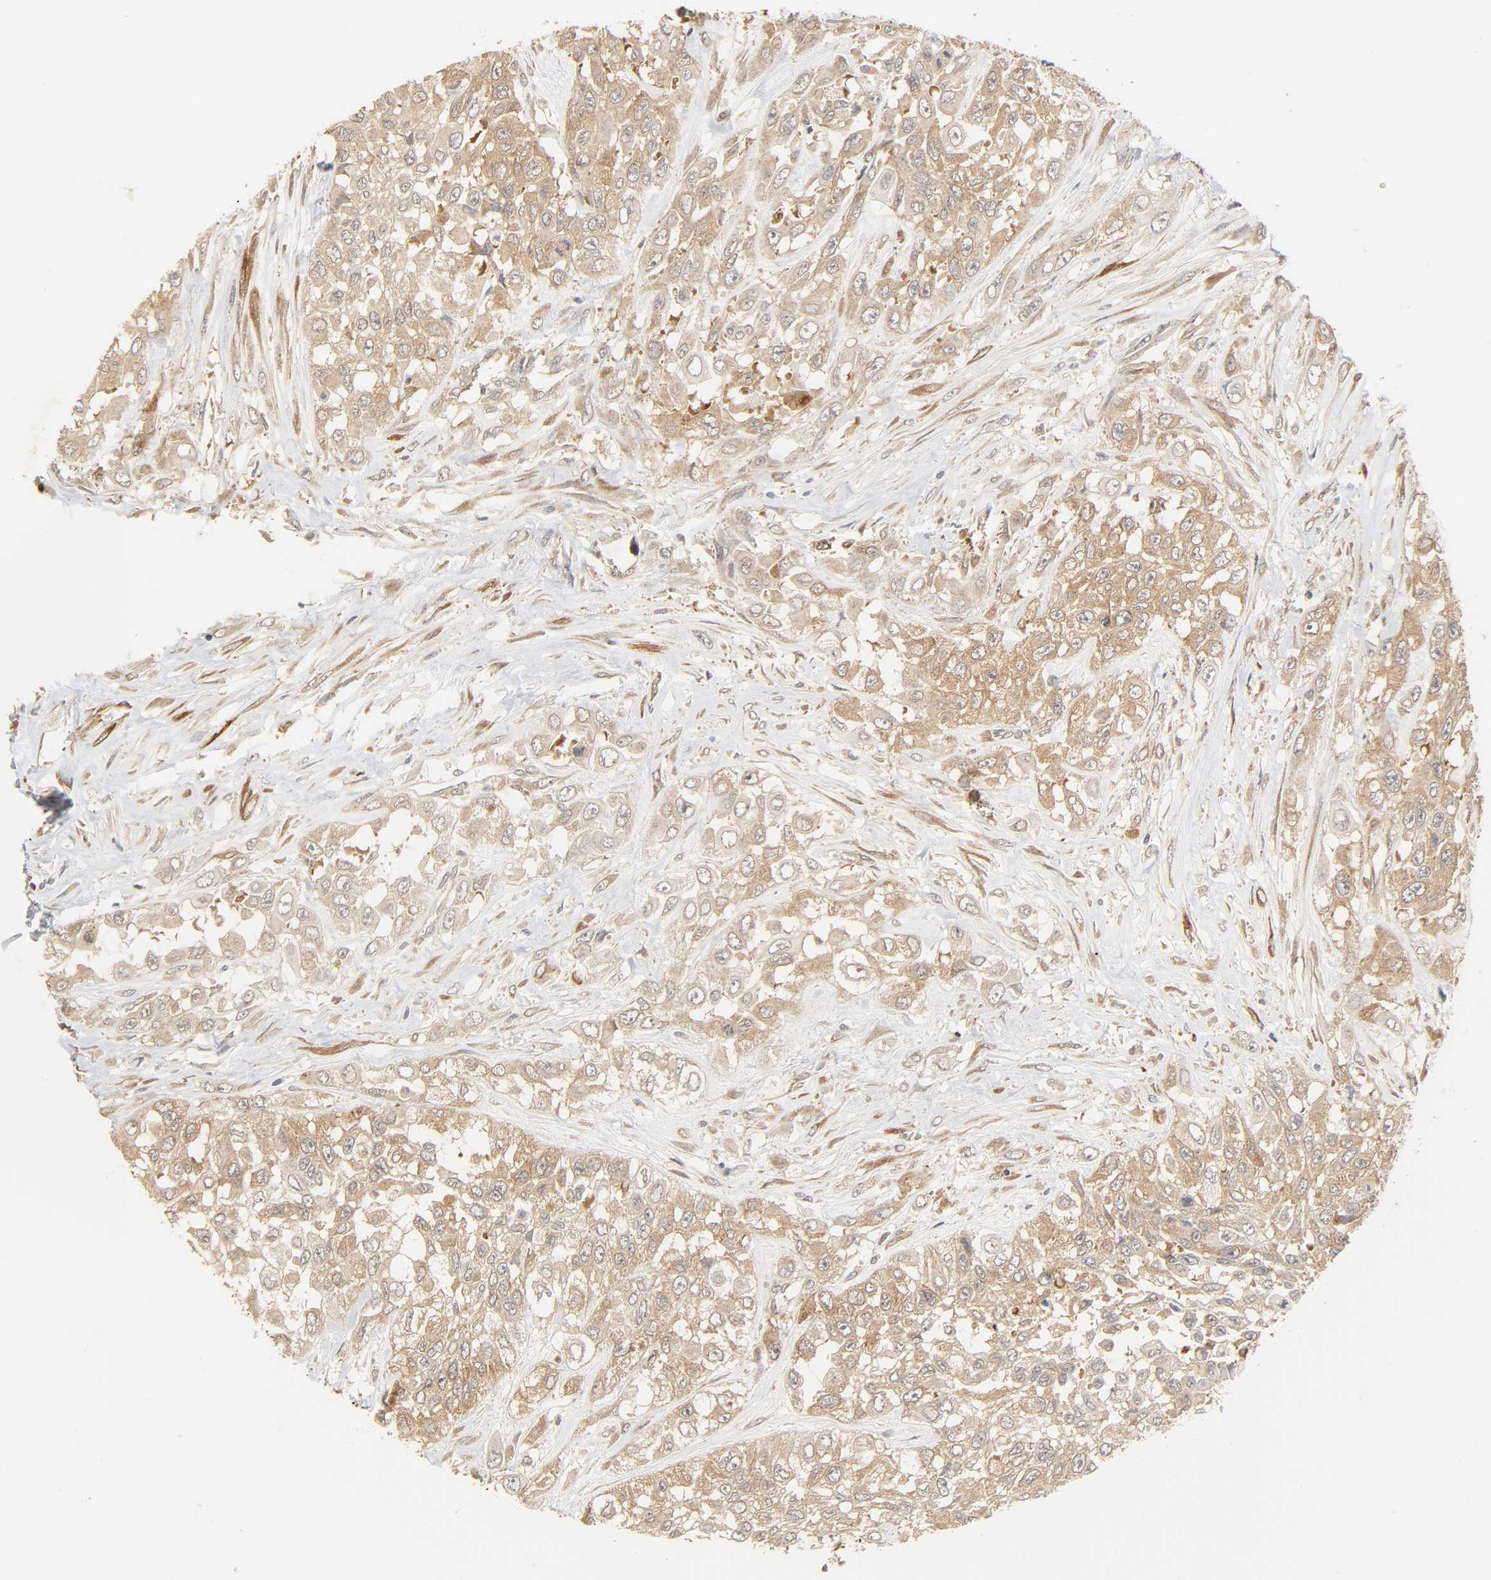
{"staining": {"intensity": "moderate", "quantity": ">75%", "location": "cytoplasmic/membranous"}, "tissue": "urothelial cancer", "cell_type": "Tumor cells", "image_type": "cancer", "snomed": [{"axis": "morphology", "description": "Urothelial carcinoma, High grade"}, {"axis": "topography", "description": "Urinary bladder"}], "caption": "A histopathology image of high-grade urothelial carcinoma stained for a protein reveals moderate cytoplasmic/membranous brown staining in tumor cells. The protein of interest is stained brown, and the nuclei are stained in blue (DAB (3,3'-diaminobenzidine) IHC with brightfield microscopy, high magnification).", "gene": "NEMF", "patient": {"sex": "male", "age": 57}}